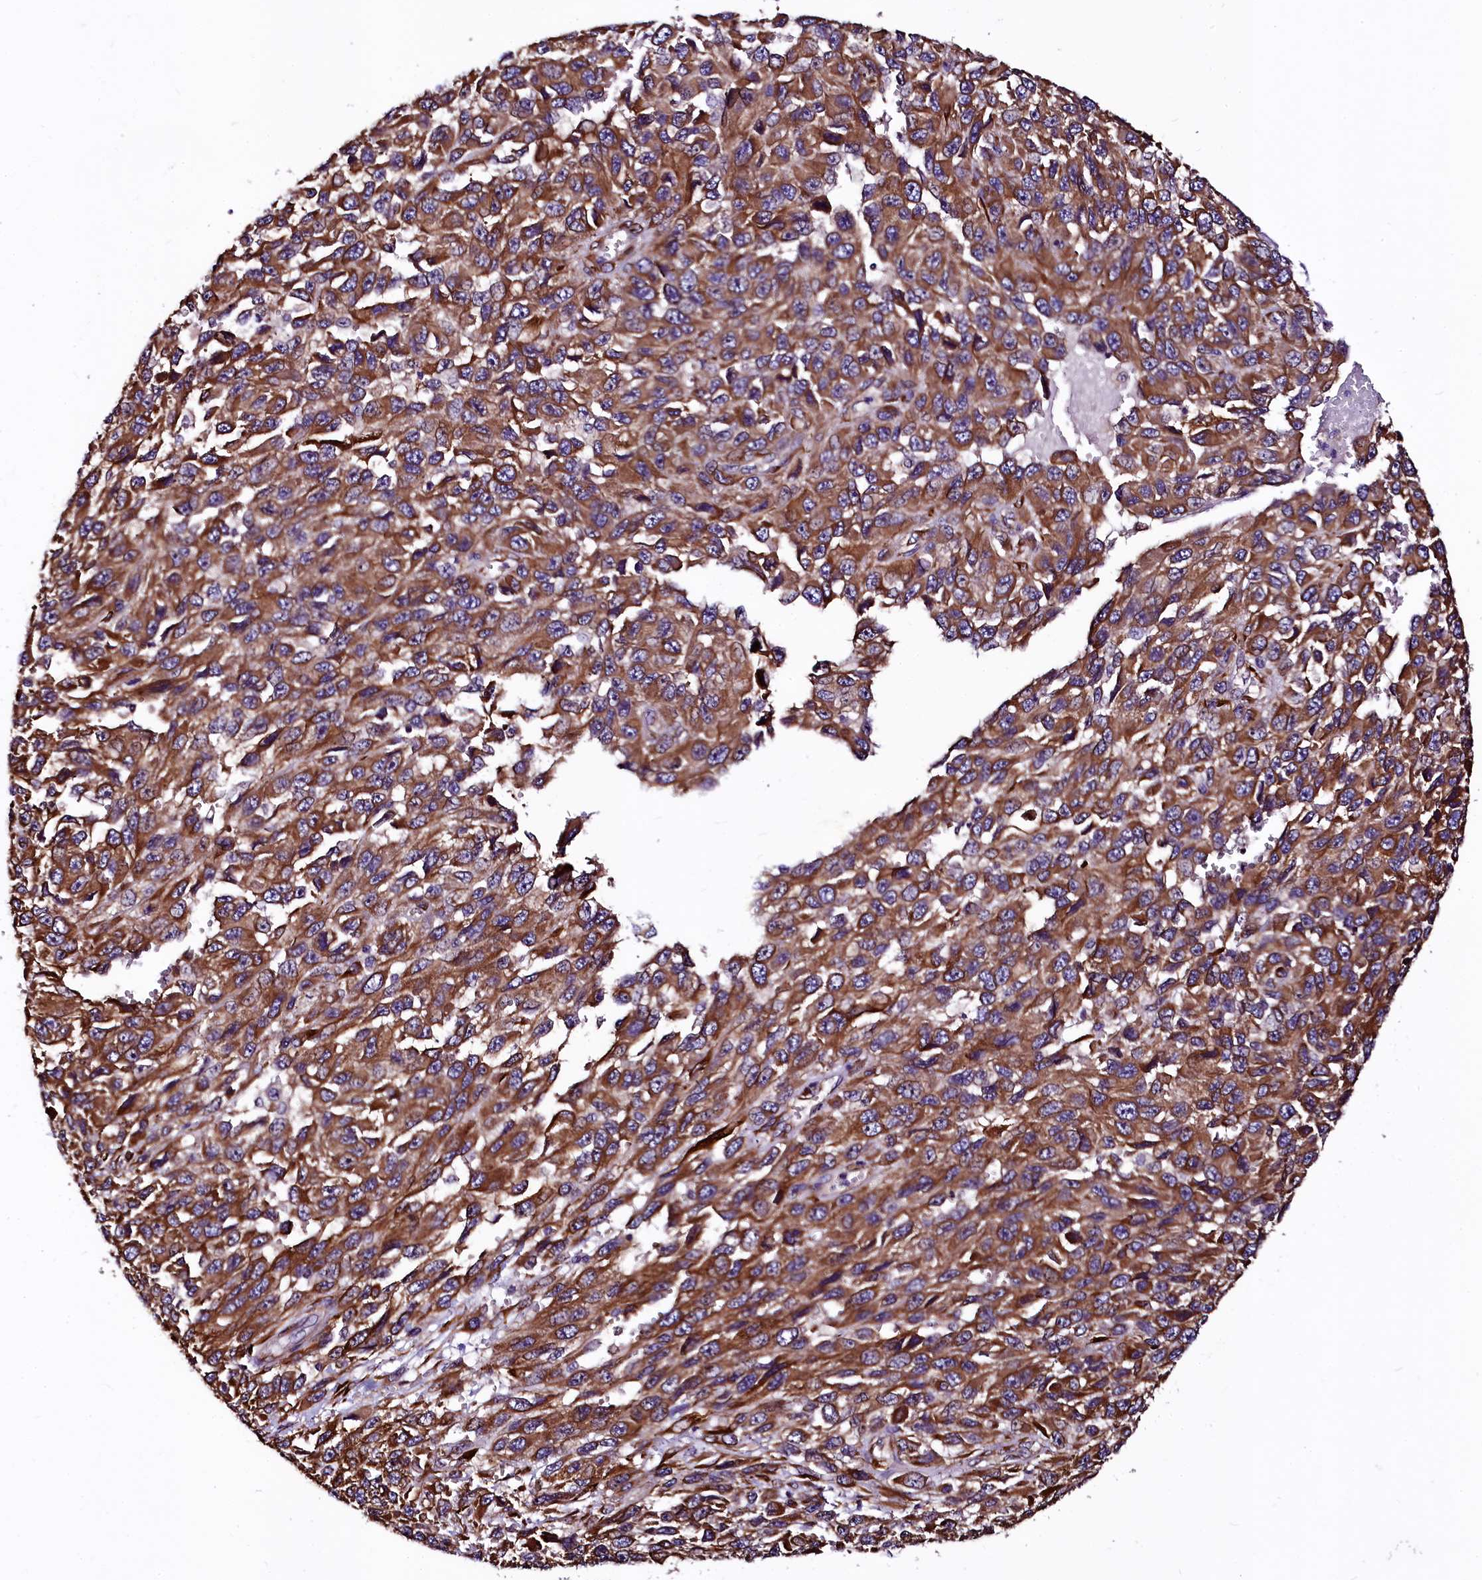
{"staining": {"intensity": "moderate", "quantity": ">75%", "location": "cytoplasmic/membranous"}, "tissue": "melanoma", "cell_type": "Tumor cells", "image_type": "cancer", "snomed": [{"axis": "morphology", "description": "Normal tissue, NOS"}, {"axis": "morphology", "description": "Malignant melanoma, NOS"}, {"axis": "topography", "description": "Skin"}], "caption": "Immunohistochemistry (IHC) image of human malignant melanoma stained for a protein (brown), which reveals medium levels of moderate cytoplasmic/membranous expression in about >75% of tumor cells.", "gene": "N4BP1", "patient": {"sex": "female", "age": 96}}